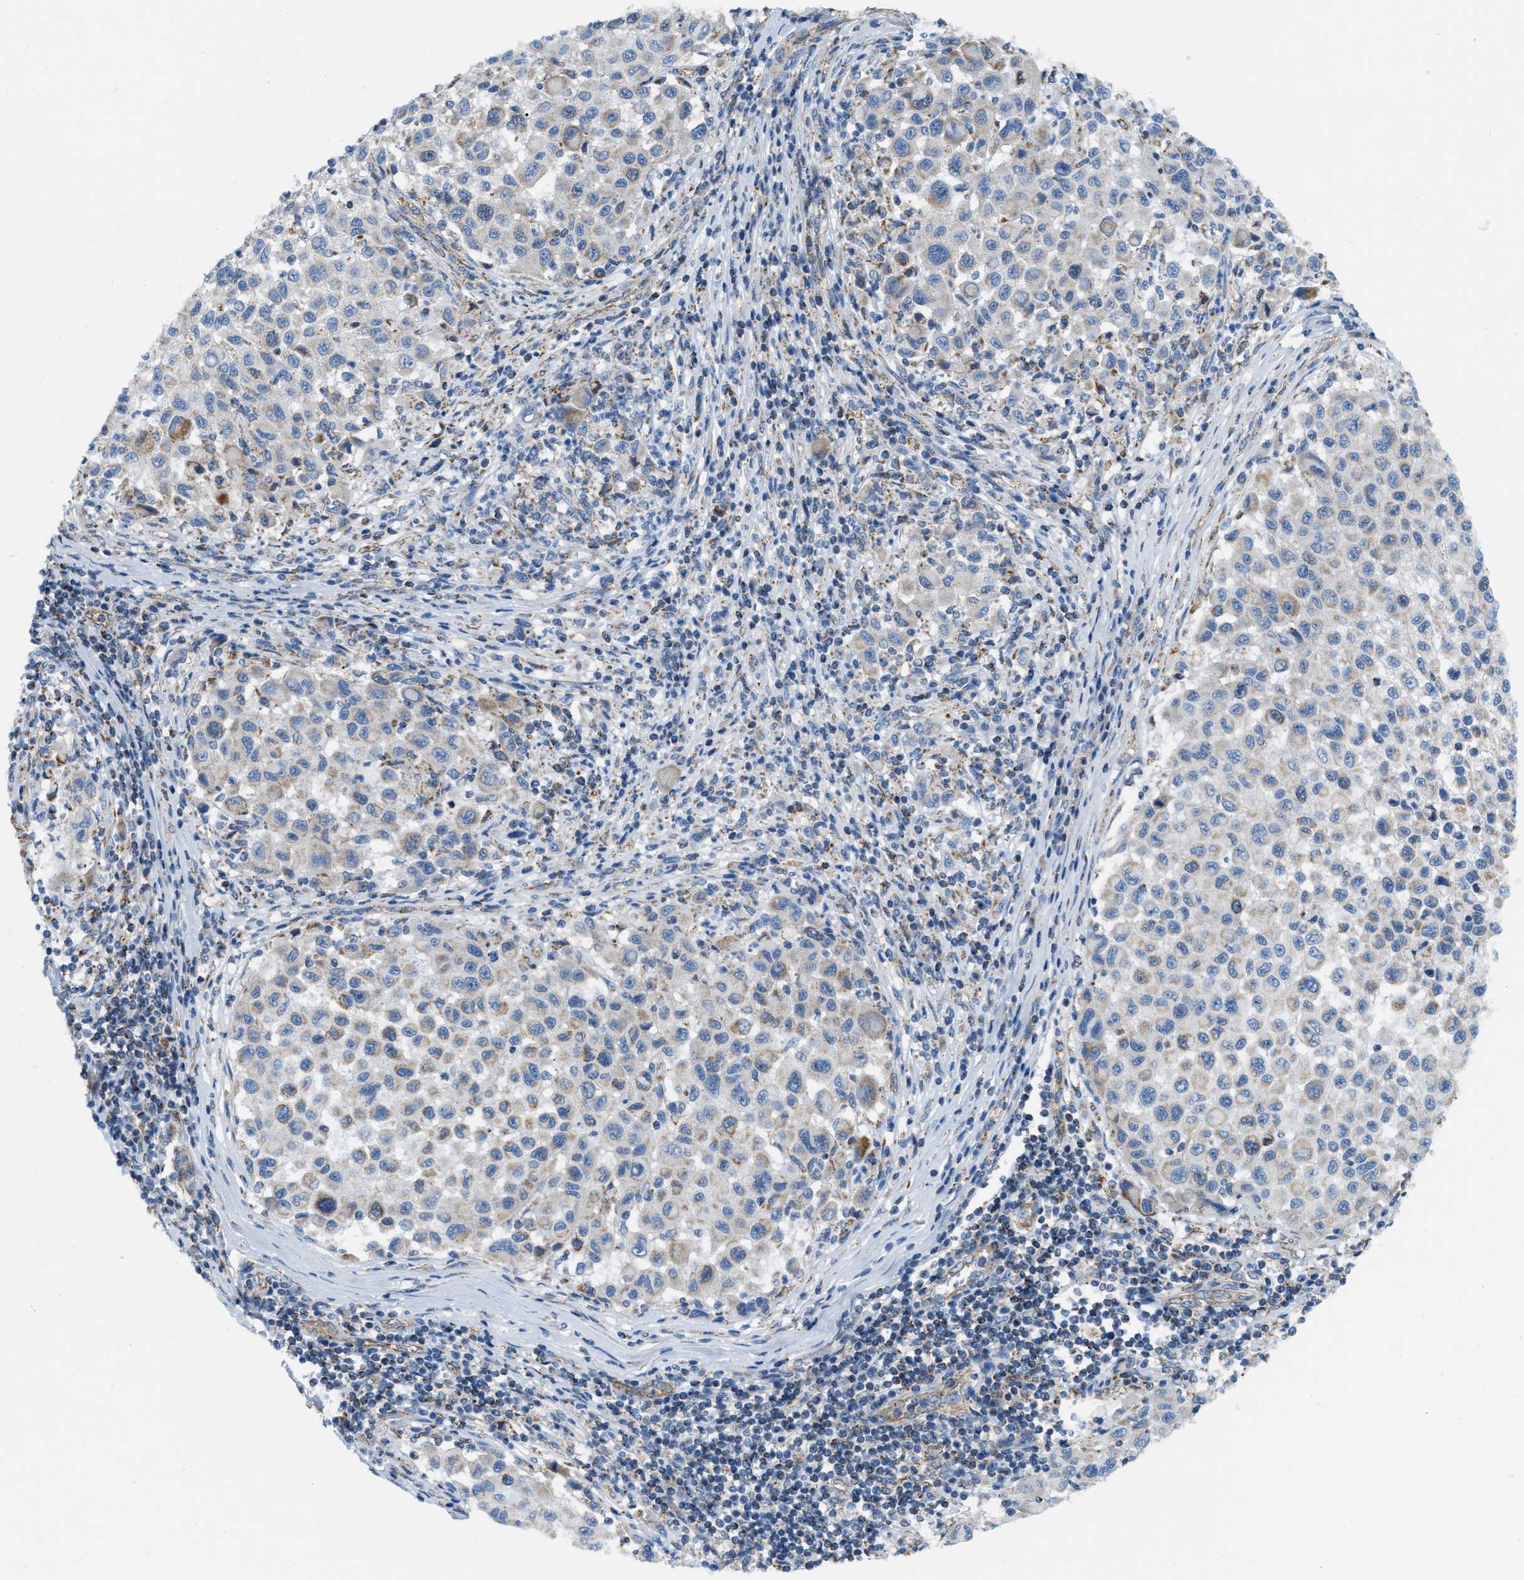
{"staining": {"intensity": "weak", "quantity": "<25%", "location": "cytoplasmic/membranous"}, "tissue": "melanoma", "cell_type": "Tumor cells", "image_type": "cancer", "snomed": [{"axis": "morphology", "description": "Malignant melanoma, Metastatic site"}, {"axis": "topography", "description": "Lymph node"}], "caption": "This image is of melanoma stained with immunohistochemistry (IHC) to label a protein in brown with the nuclei are counter-stained blue. There is no positivity in tumor cells. (DAB (3,3'-diaminobenzidine) immunohistochemistry (IHC) visualized using brightfield microscopy, high magnification).", "gene": "JADE1", "patient": {"sex": "male", "age": 61}}